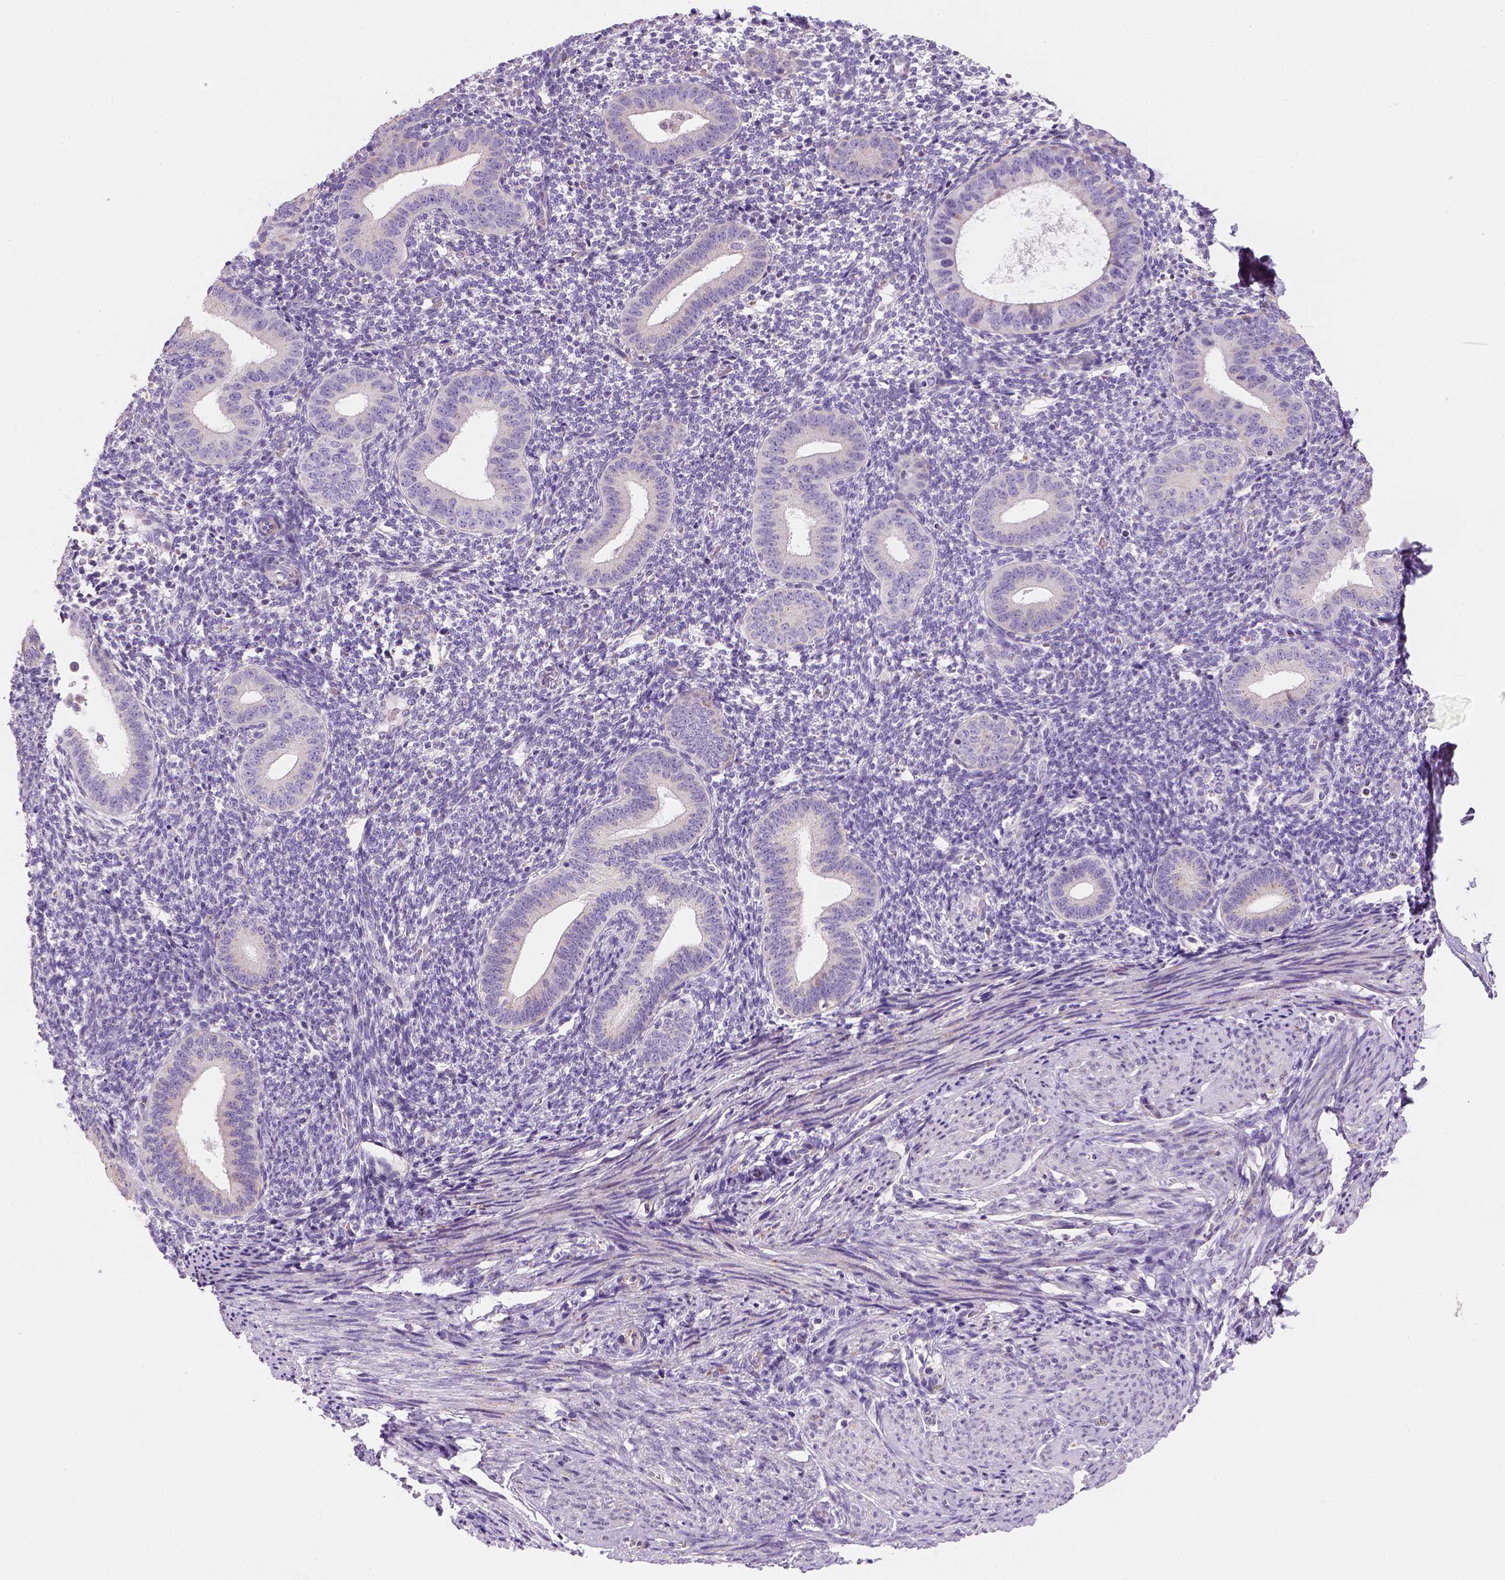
{"staining": {"intensity": "negative", "quantity": "none", "location": "none"}, "tissue": "endometrium", "cell_type": "Cells in endometrial stroma", "image_type": "normal", "snomed": [{"axis": "morphology", "description": "Normal tissue, NOS"}, {"axis": "topography", "description": "Endometrium"}], "caption": "Immunohistochemistry of unremarkable human endometrium displays no positivity in cells in endometrial stroma. (Brightfield microscopy of DAB (3,3'-diaminobenzidine) IHC at high magnification).", "gene": "CES2", "patient": {"sex": "female", "age": 40}}